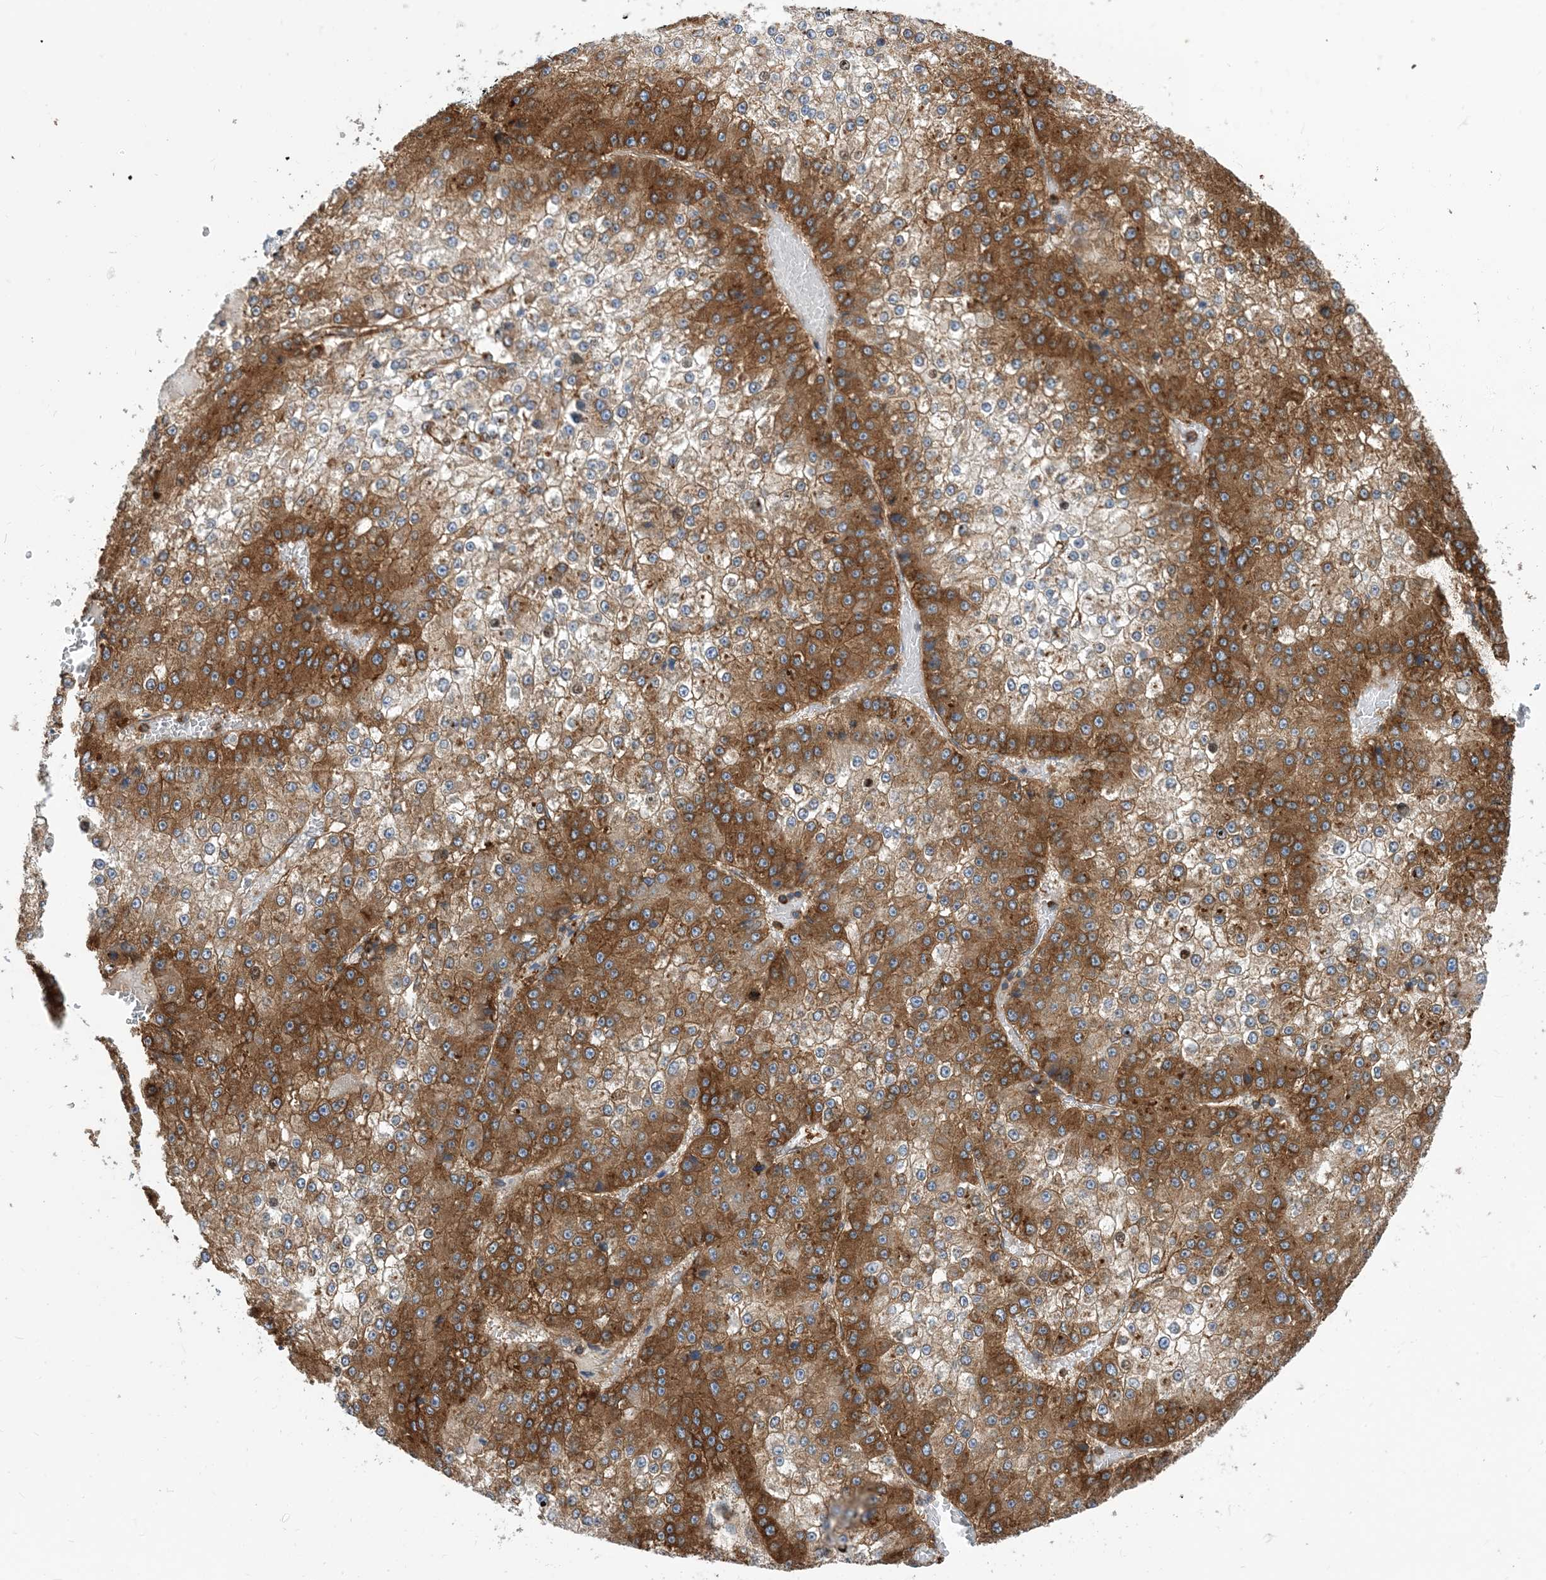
{"staining": {"intensity": "moderate", "quantity": ">75%", "location": "cytoplasmic/membranous"}, "tissue": "liver cancer", "cell_type": "Tumor cells", "image_type": "cancer", "snomed": [{"axis": "morphology", "description": "Carcinoma, Hepatocellular, NOS"}, {"axis": "topography", "description": "Liver"}], "caption": "Protein staining of liver cancer (hepatocellular carcinoma) tissue reveals moderate cytoplasmic/membranous positivity in about >75% of tumor cells.", "gene": "DYNC1LI1", "patient": {"sex": "female", "age": 73}}